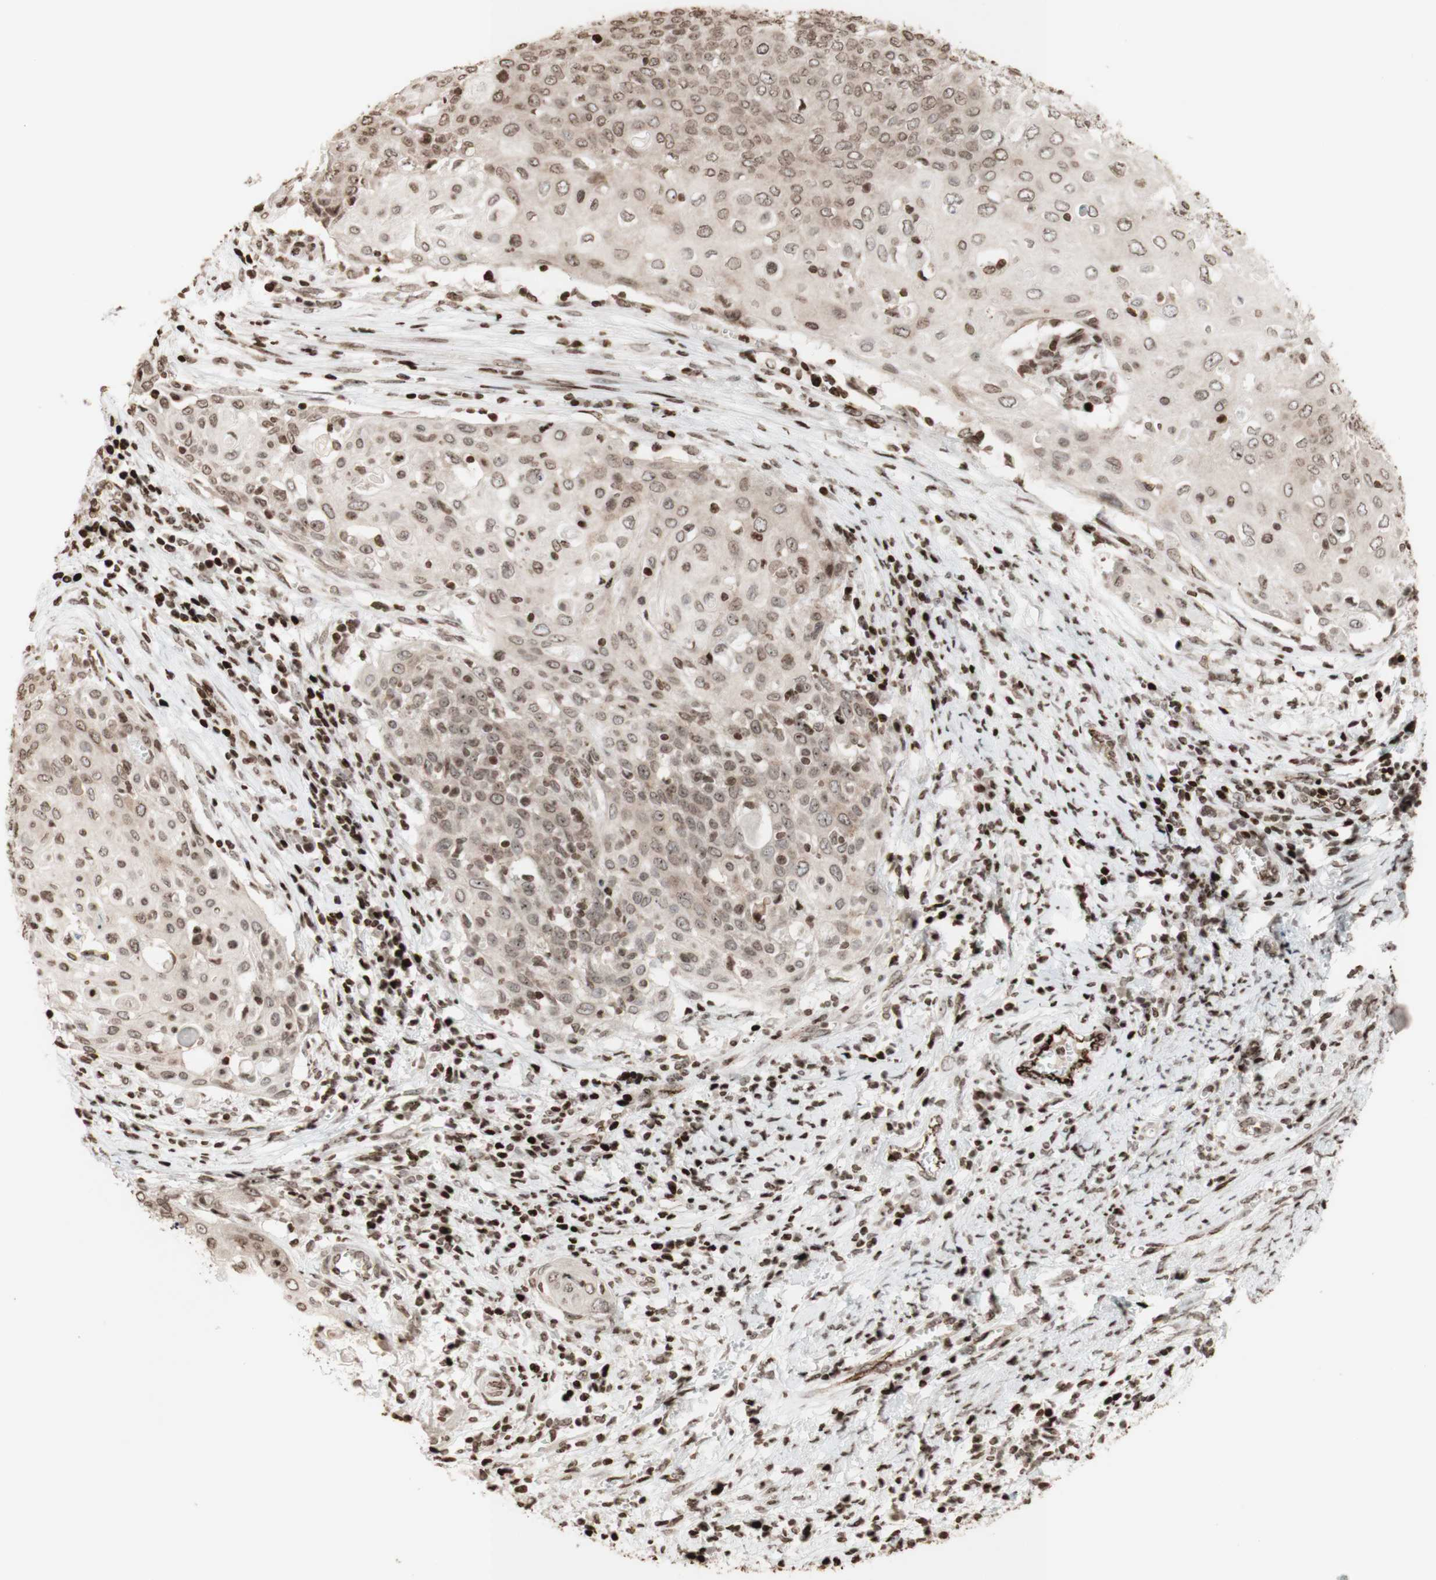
{"staining": {"intensity": "weak", "quantity": ">75%", "location": "cytoplasmic/membranous,nuclear"}, "tissue": "cervical cancer", "cell_type": "Tumor cells", "image_type": "cancer", "snomed": [{"axis": "morphology", "description": "Squamous cell carcinoma, NOS"}, {"axis": "topography", "description": "Cervix"}], "caption": "Human cervical cancer stained for a protein (brown) exhibits weak cytoplasmic/membranous and nuclear positive positivity in approximately >75% of tumor cells.", "gene": "NCAPD2", "patient": {"sex": "female", "age": 39}}